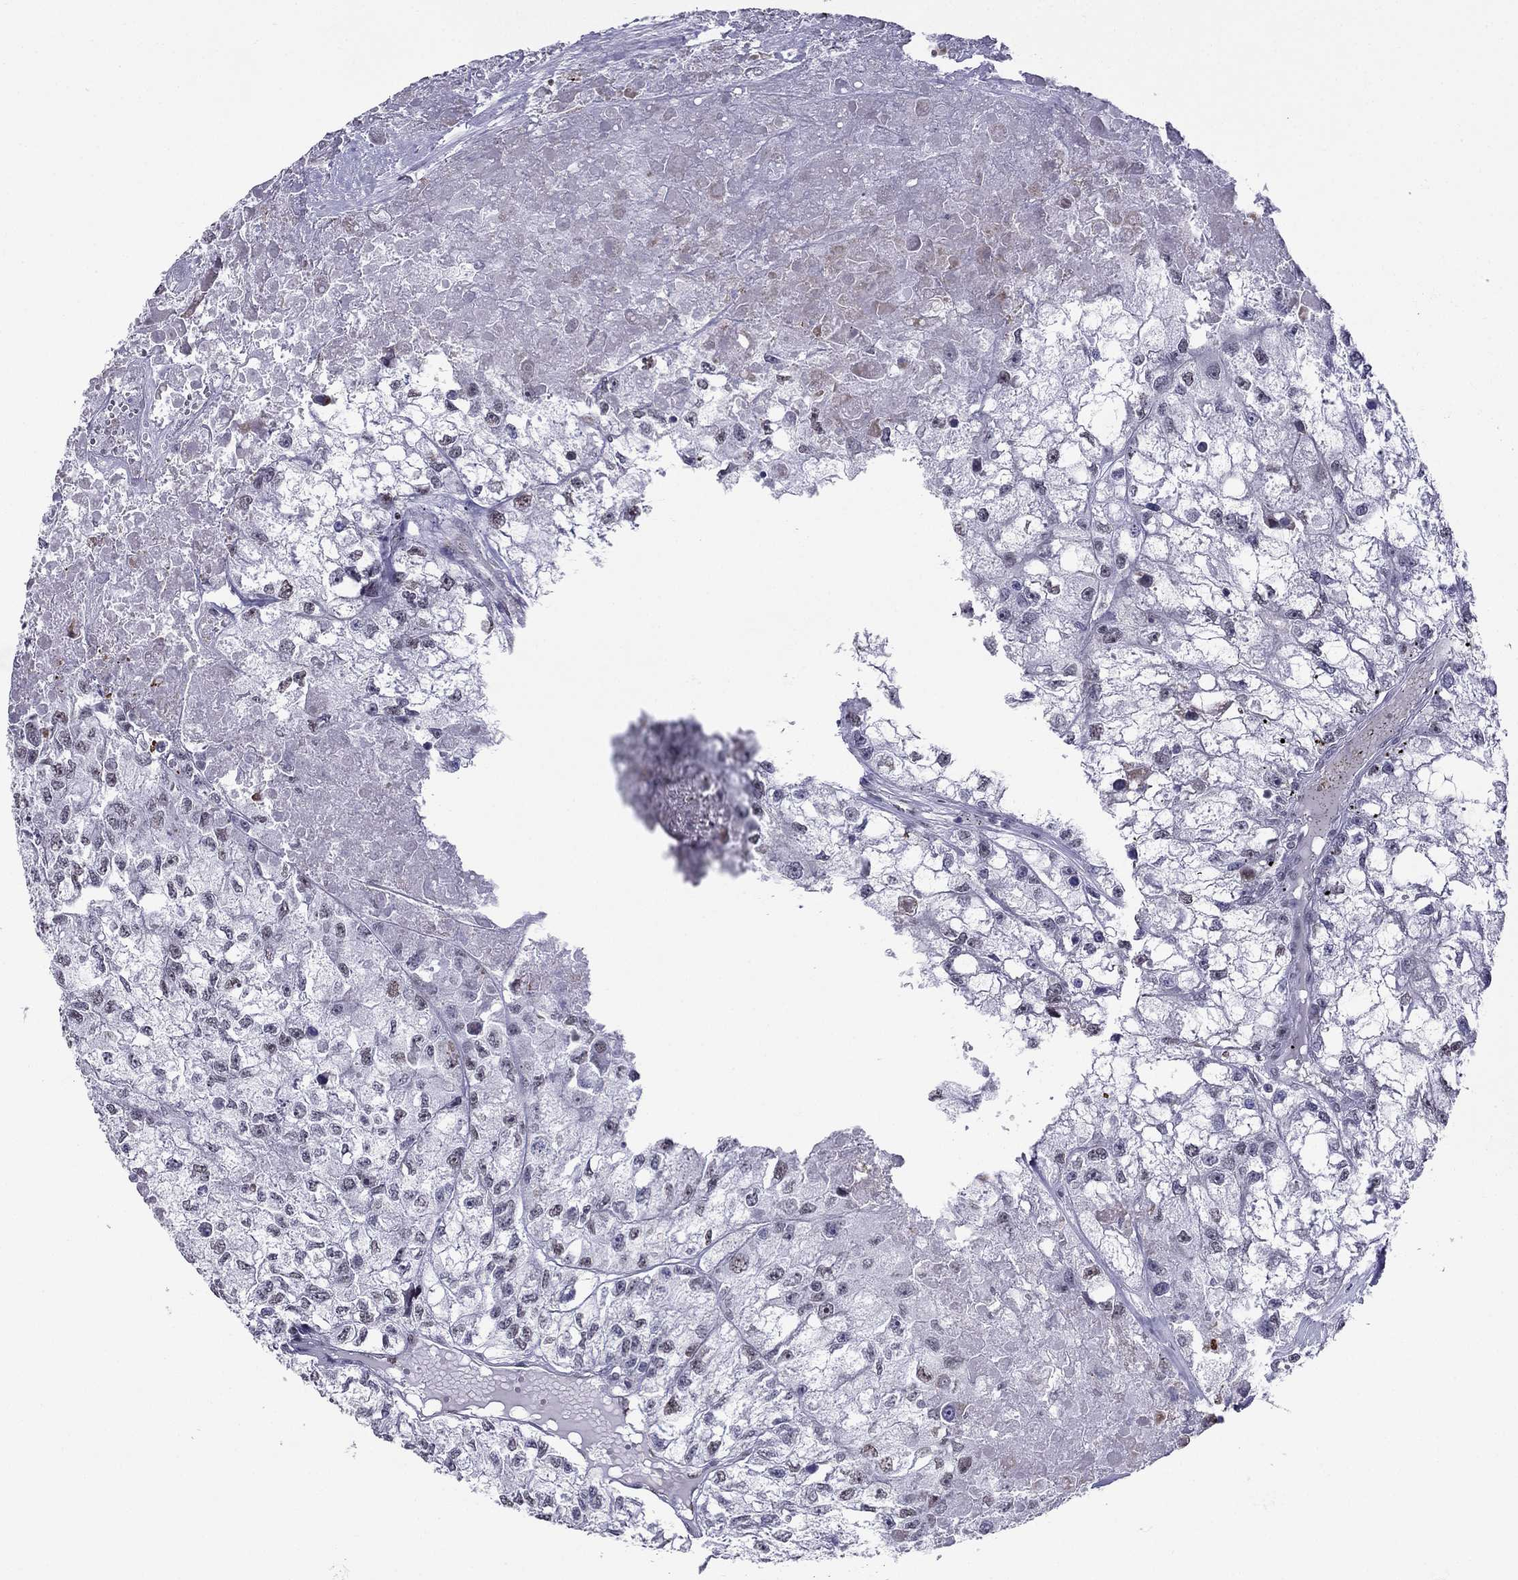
{"staining": {"intensity": "weak", "quantity": "<25%", "location": "nuclear"}, "tissue": "renal cancer", "cell_type": "Tumor cells", "image_type": "cancer", "snomed": [{"axis": "morphology", "description": "Adenocarcinoma, NOS"}, {"axis": "topography", "description": "Kidney"}], "caption": "IHC photomicrograph of neoplastic tissue: renal adenocarcinoma stained with DAB displays no significant protein expression in tumor cells. (DAB IHC visualized using brightfield microscopy, high magnification).", "gene": "PPM1G", "patient": {"sex": "male", "age": 56}}